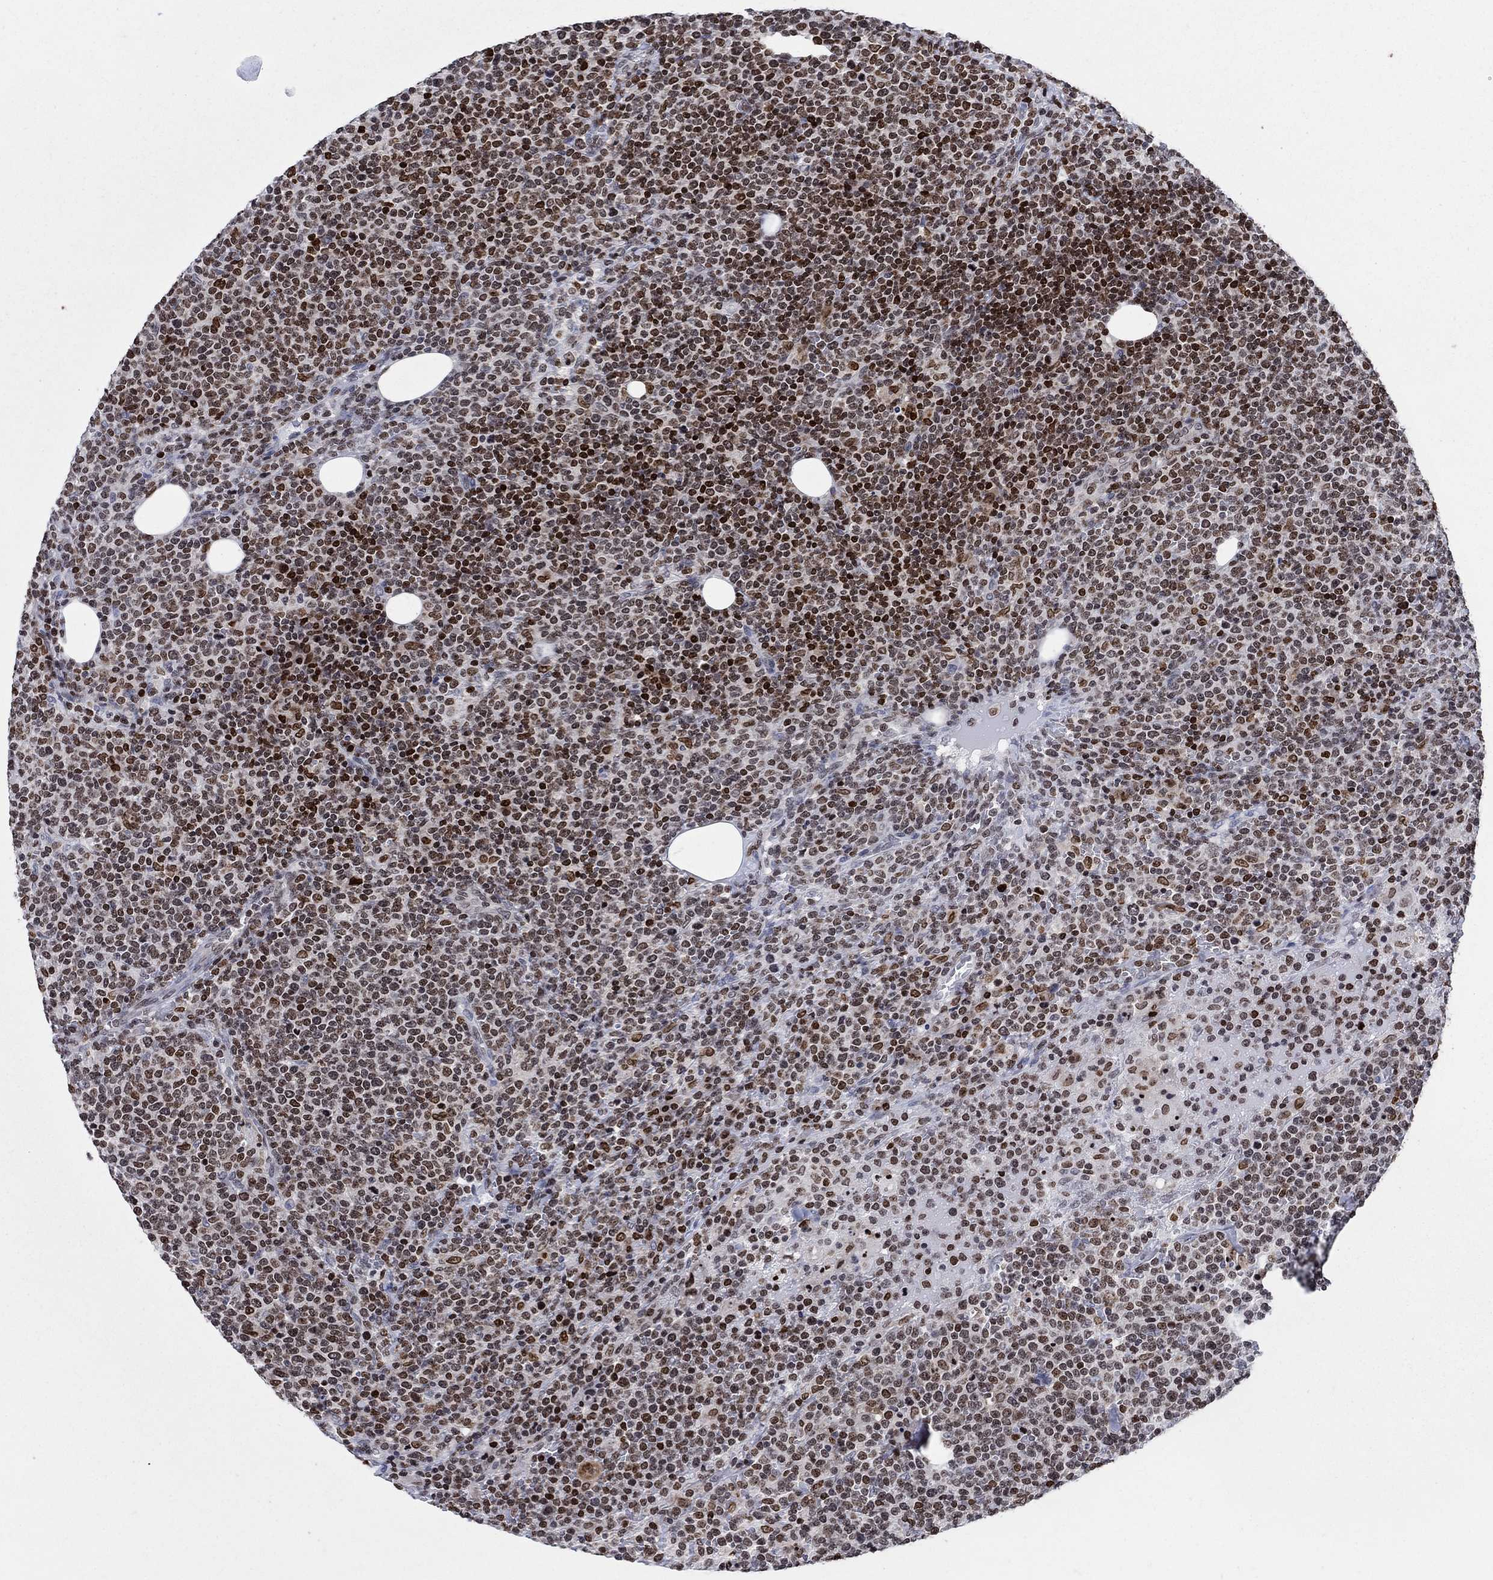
{"staining": {"intensity": "moderate", "quantity": "25%-75%", "location": "nuclear"}, "tissue": "lymphoma", "cell_type": "Tumor cells", "image_type": "cancer", "snomed": [{"axis": "morphology", "description": "Malignant lymphoma, non-Hodgkin's type, High grade"}, {"axis": "topography", "description": "Lymph node"}], "caption": "High-power microscopy captured an IHC micrograph of lymphoma, revealing moderate nuclear expression in about 25%-75% of tumor cells. (Stains: DAB in brown, nuclei in blue, Microscopy: brightfield microscopy at high magnification).", "gene": "HMGA1", "patient": {"sex": "male", "age": 61}}